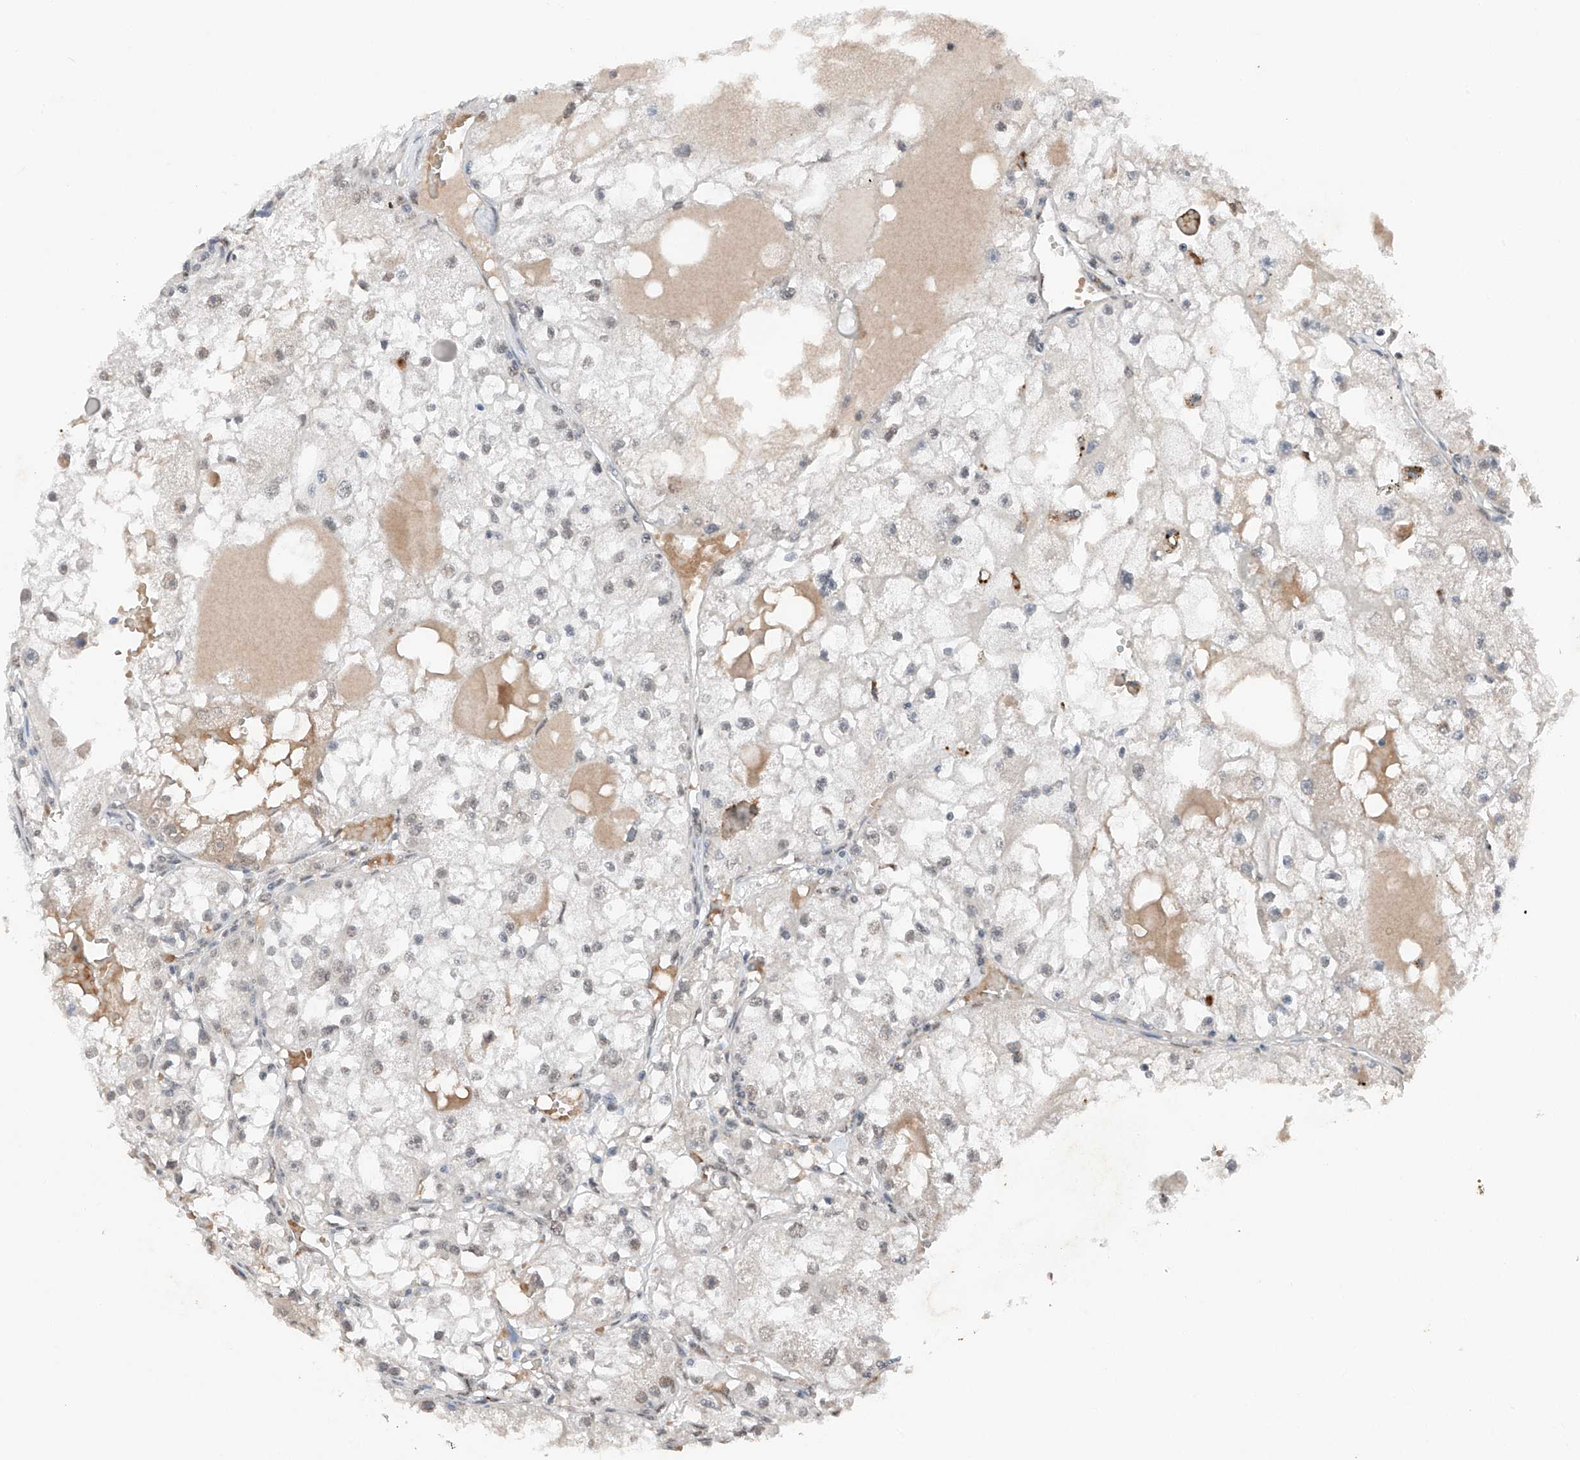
{"staining": {"intensity": "negative", "quantity": "none", "location": "none"}, "tissue": "renal cancer", "cell_type": "Tumor cells", "image_type": "cancer", "snomed": [{"axis": "morphology", "description": "Adenocarcinoma, NOS"}, {"axis": "topography", "description": "Kidney"}], "caption": "An image of adenocarcinoma (renal) stained for a protein exhibits no brown staining in tumor cells.", "gene": "TBX4", "patient": {"sex": "male", "age": 56}}